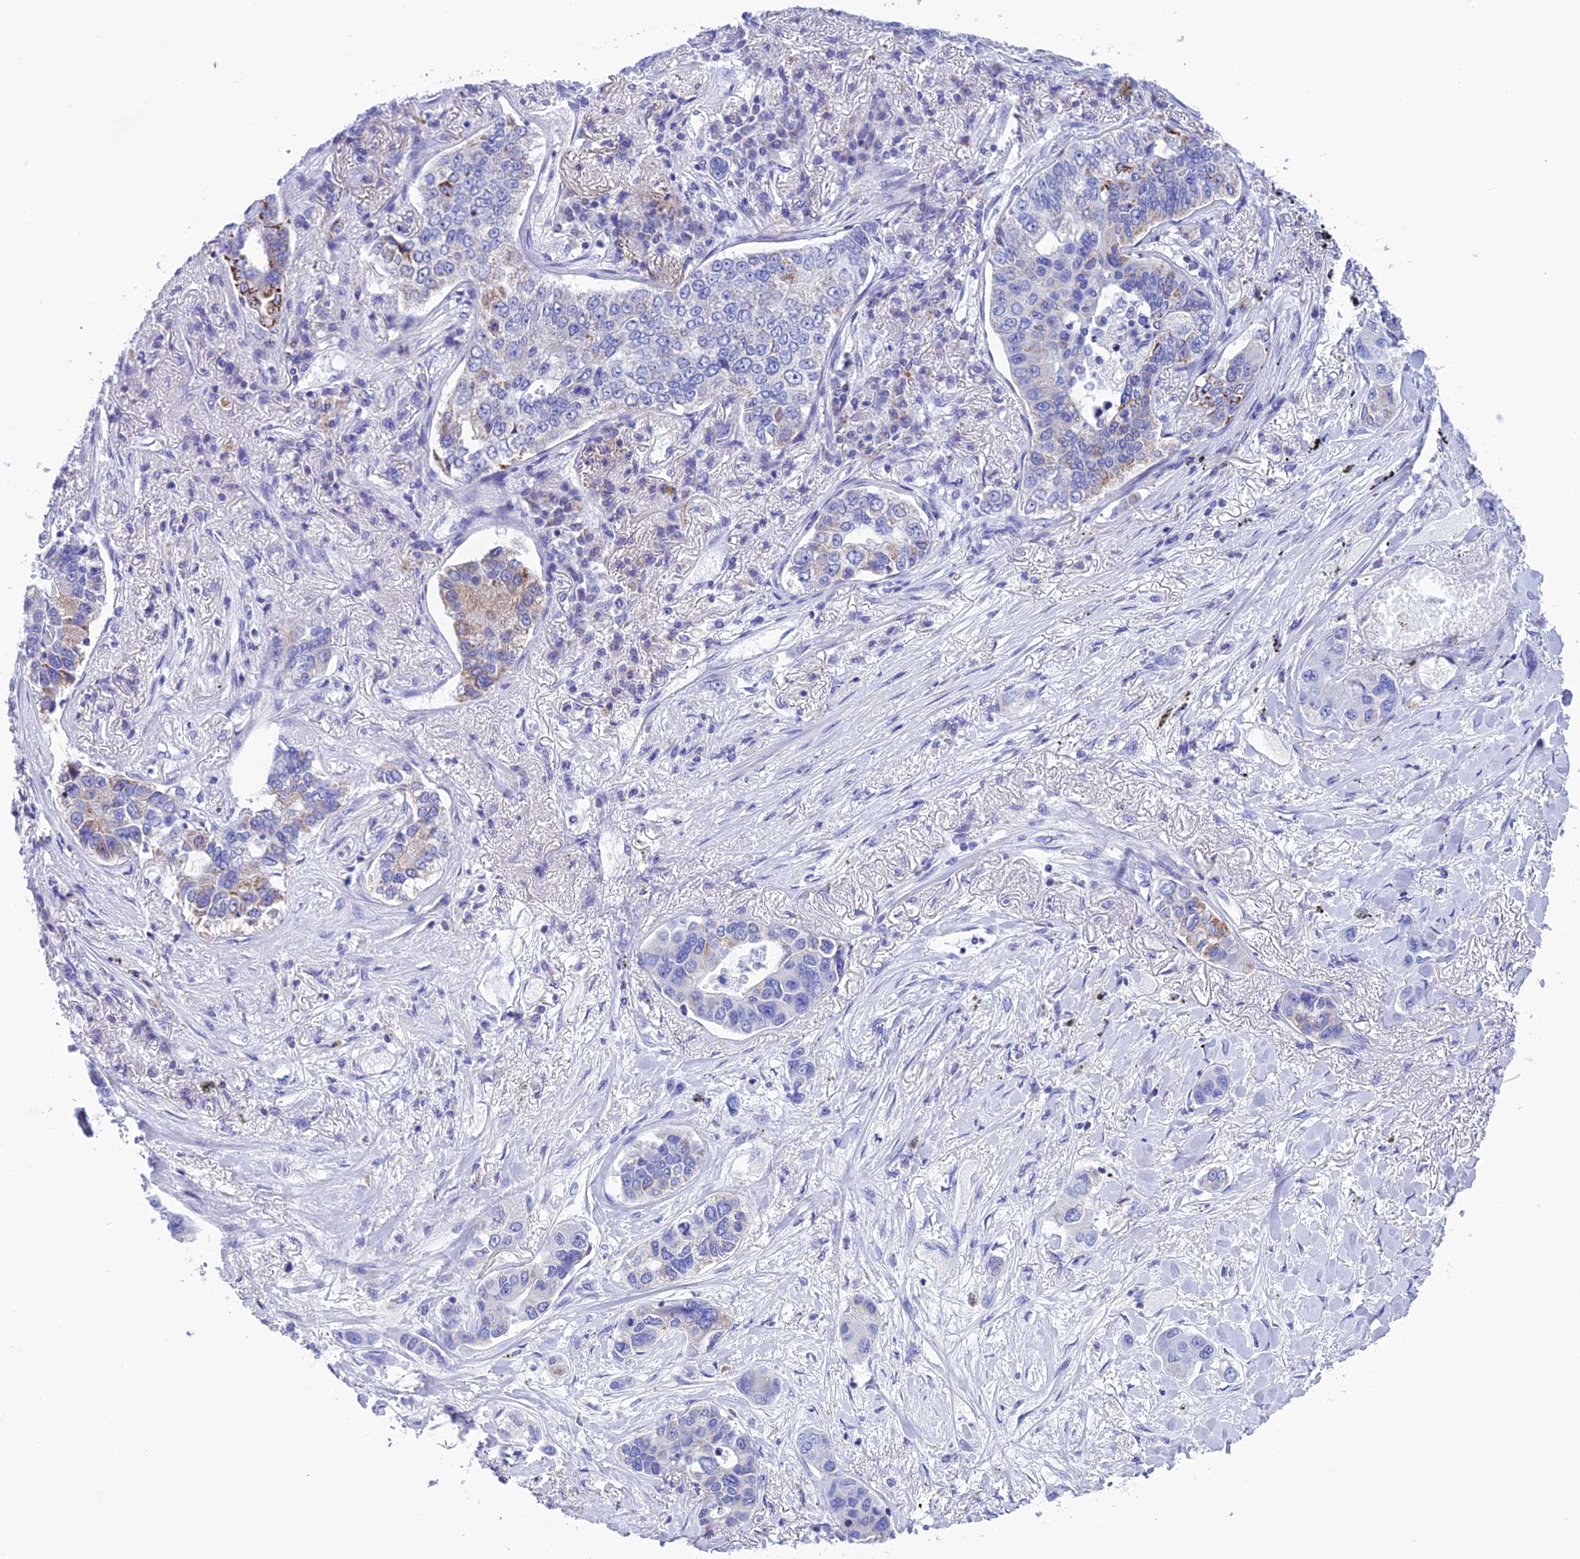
{"staining": {"intensity": "moderate", "quantity": "<25%", "location": "cytoplasmic/membranous"}, "tissue": "lung cancer", "cell_type": "Tumor cells", "image_type": "cancer", "snomed": [{"axis": "morphology", "description": "Adenocarcinoma, NOS"}, {"axis": "topography", "description": "Lung"}], "caption": "A high-resolution photomicrograph shows IHC staining of lung adenocarcinoma, which shows moderate cytoplasmic/membranous staining in about <25% of tumor cells.", "gene": "NXPE4", "patient": {"sex": "male", "age": 49}}